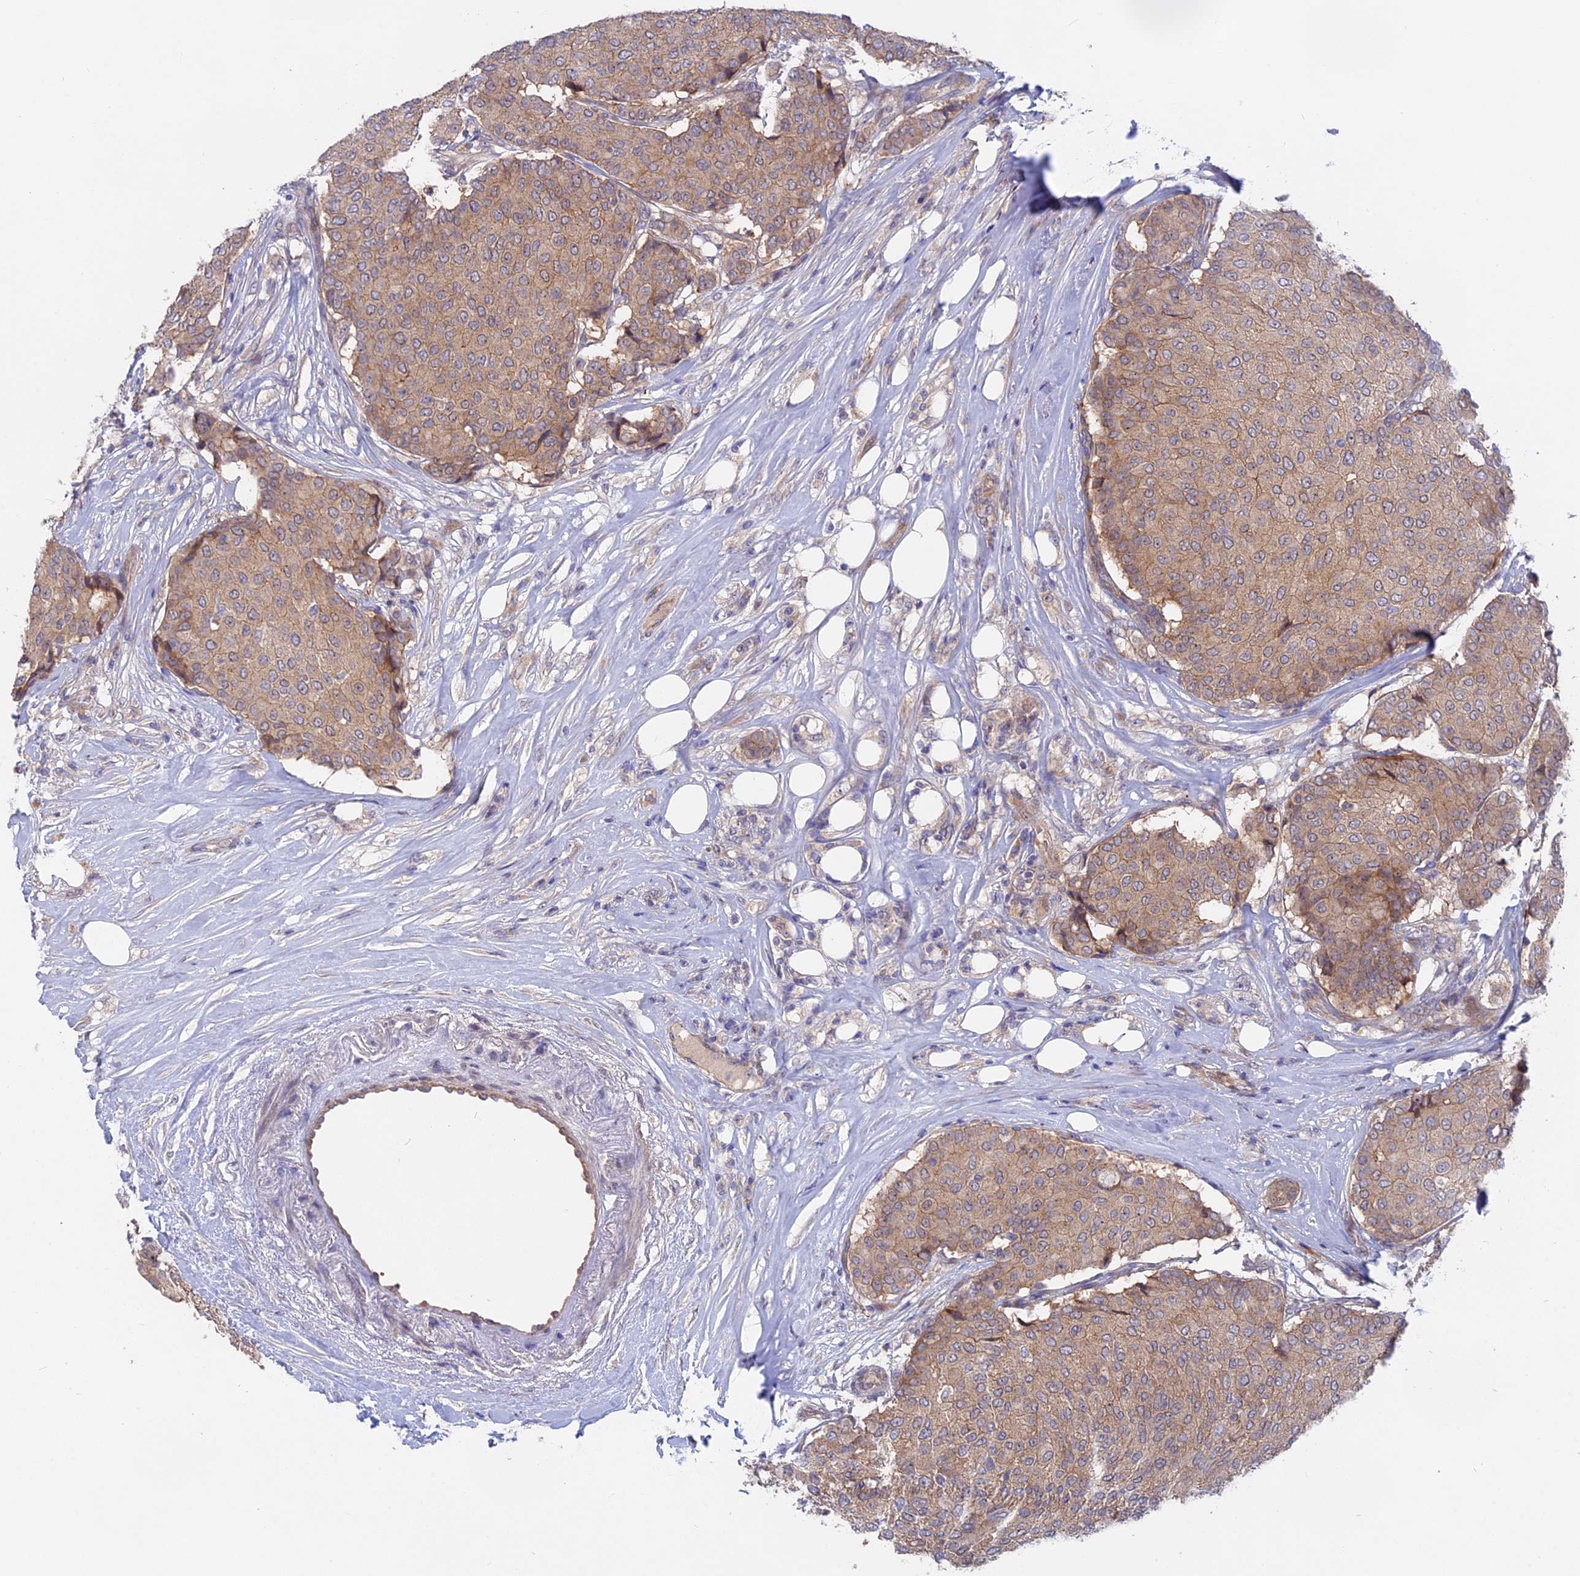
{"staining": {"intensity": "weak", "quantity": ">75%", "location": "cytoplasmic/membranous"}, "tissue": "breast cancer", "cell_type": "Tumor cells", "image_type": "cancer", "snomed": [{"axis": "morphology", "description": "Duct carcinoma"}, {"axis": "topography", "description": "Breast"}], "caption": "Protein staining of breast infiltrating ductal carcinoma tissue demonstrates weak cytoplasmic/membranous expression in about >75% of tumor cells.", "gene": "TENT4B", "patient": {"sex": "female", "age": 75}}